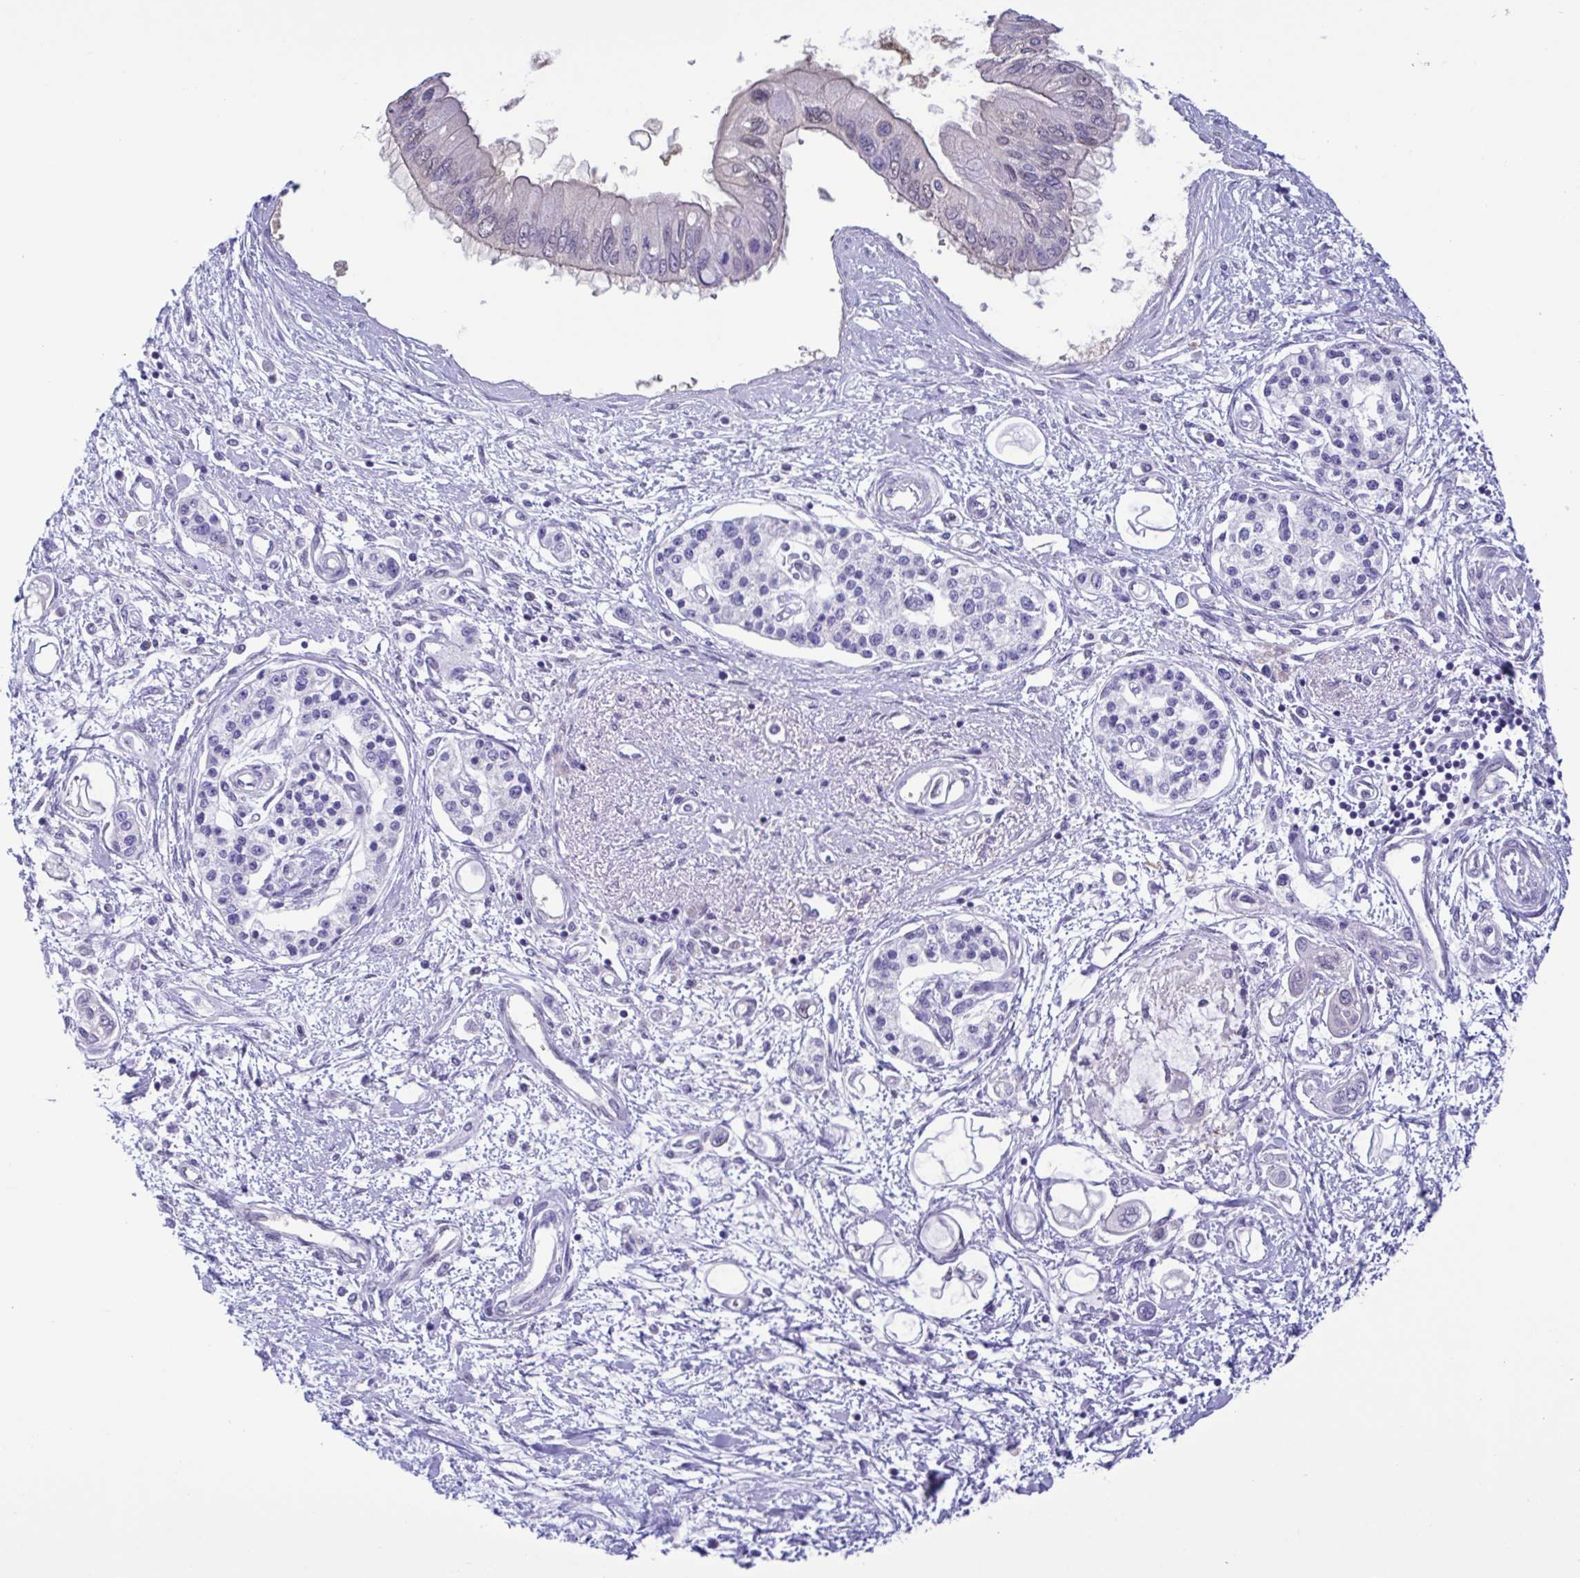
{"staining": {"intensity": "weak", "quantity": "<25%", "location": "nuclear"}, "tissue": "pancreatic cancer", "cell_type": "Tumor cells", "image_type": "cancer", "snomed": [{"axis": "morphology", "description": "Adenocarcinoma, NOS"}, {"axis": "topography", "description": "Pancreas"}], "caption": "Adenocarcinoma (pancreatic) stained for a protein using immunohistochemistry exhibits no staining tumor cells.", "gene": "LDHC", "patient": {"sex": "female", "age": 77}}